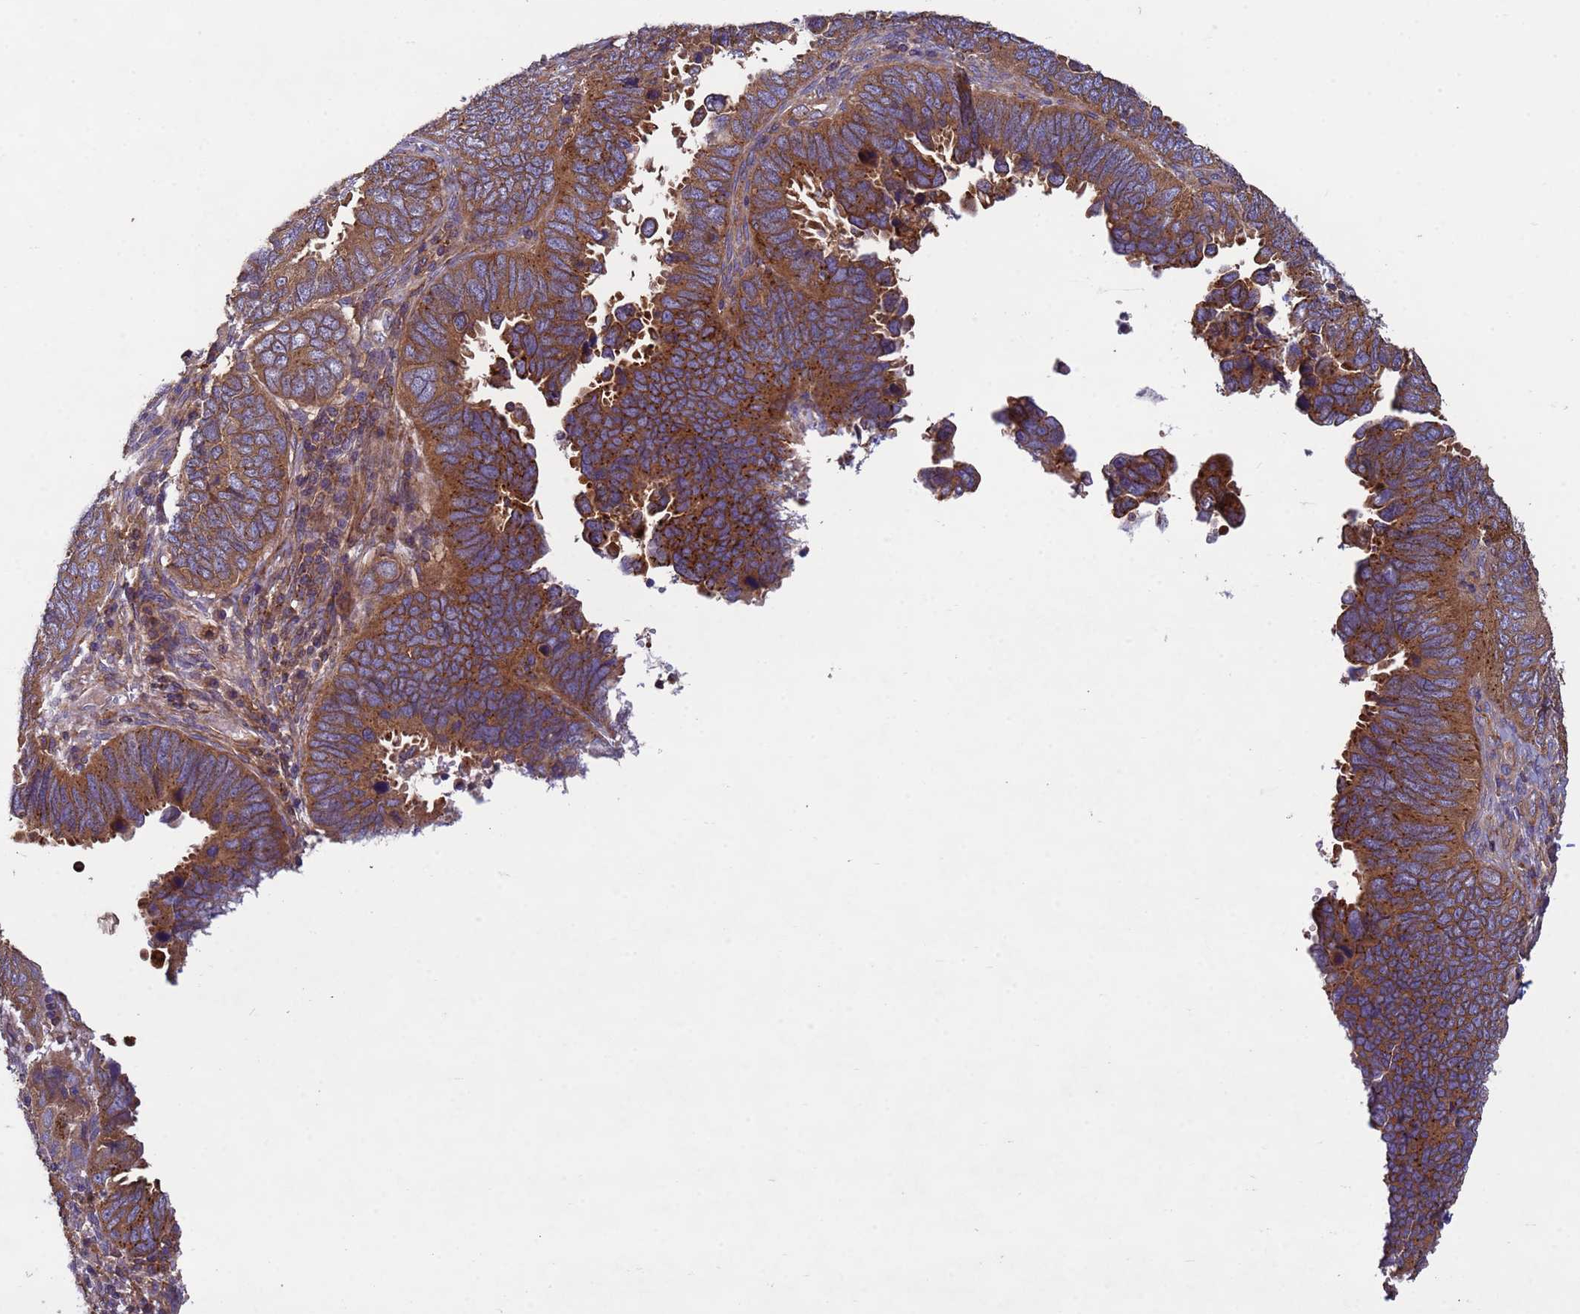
{"staining": {"intensity": "moderate", "quantity": ">75%", "location": "cytoplasmic/membranous"}, "tissue": "endometrial cancer", "cell_type": "Tumor cells", "image_type": "cancer", "snomed": [{"axis": "morphology", "description": "Adenocarcinoma, NOS"}, {"axis": "topography", "description": "Endometrium"}], "caption": "The immunohistochemical stain highlights moderate cytoplasmic/membranous positivity in tumor cells of endometrial cancer (adenocarcinoma) tissue.", "gene": "RAB10", "patient": {"sex": "female", "age": 79}}